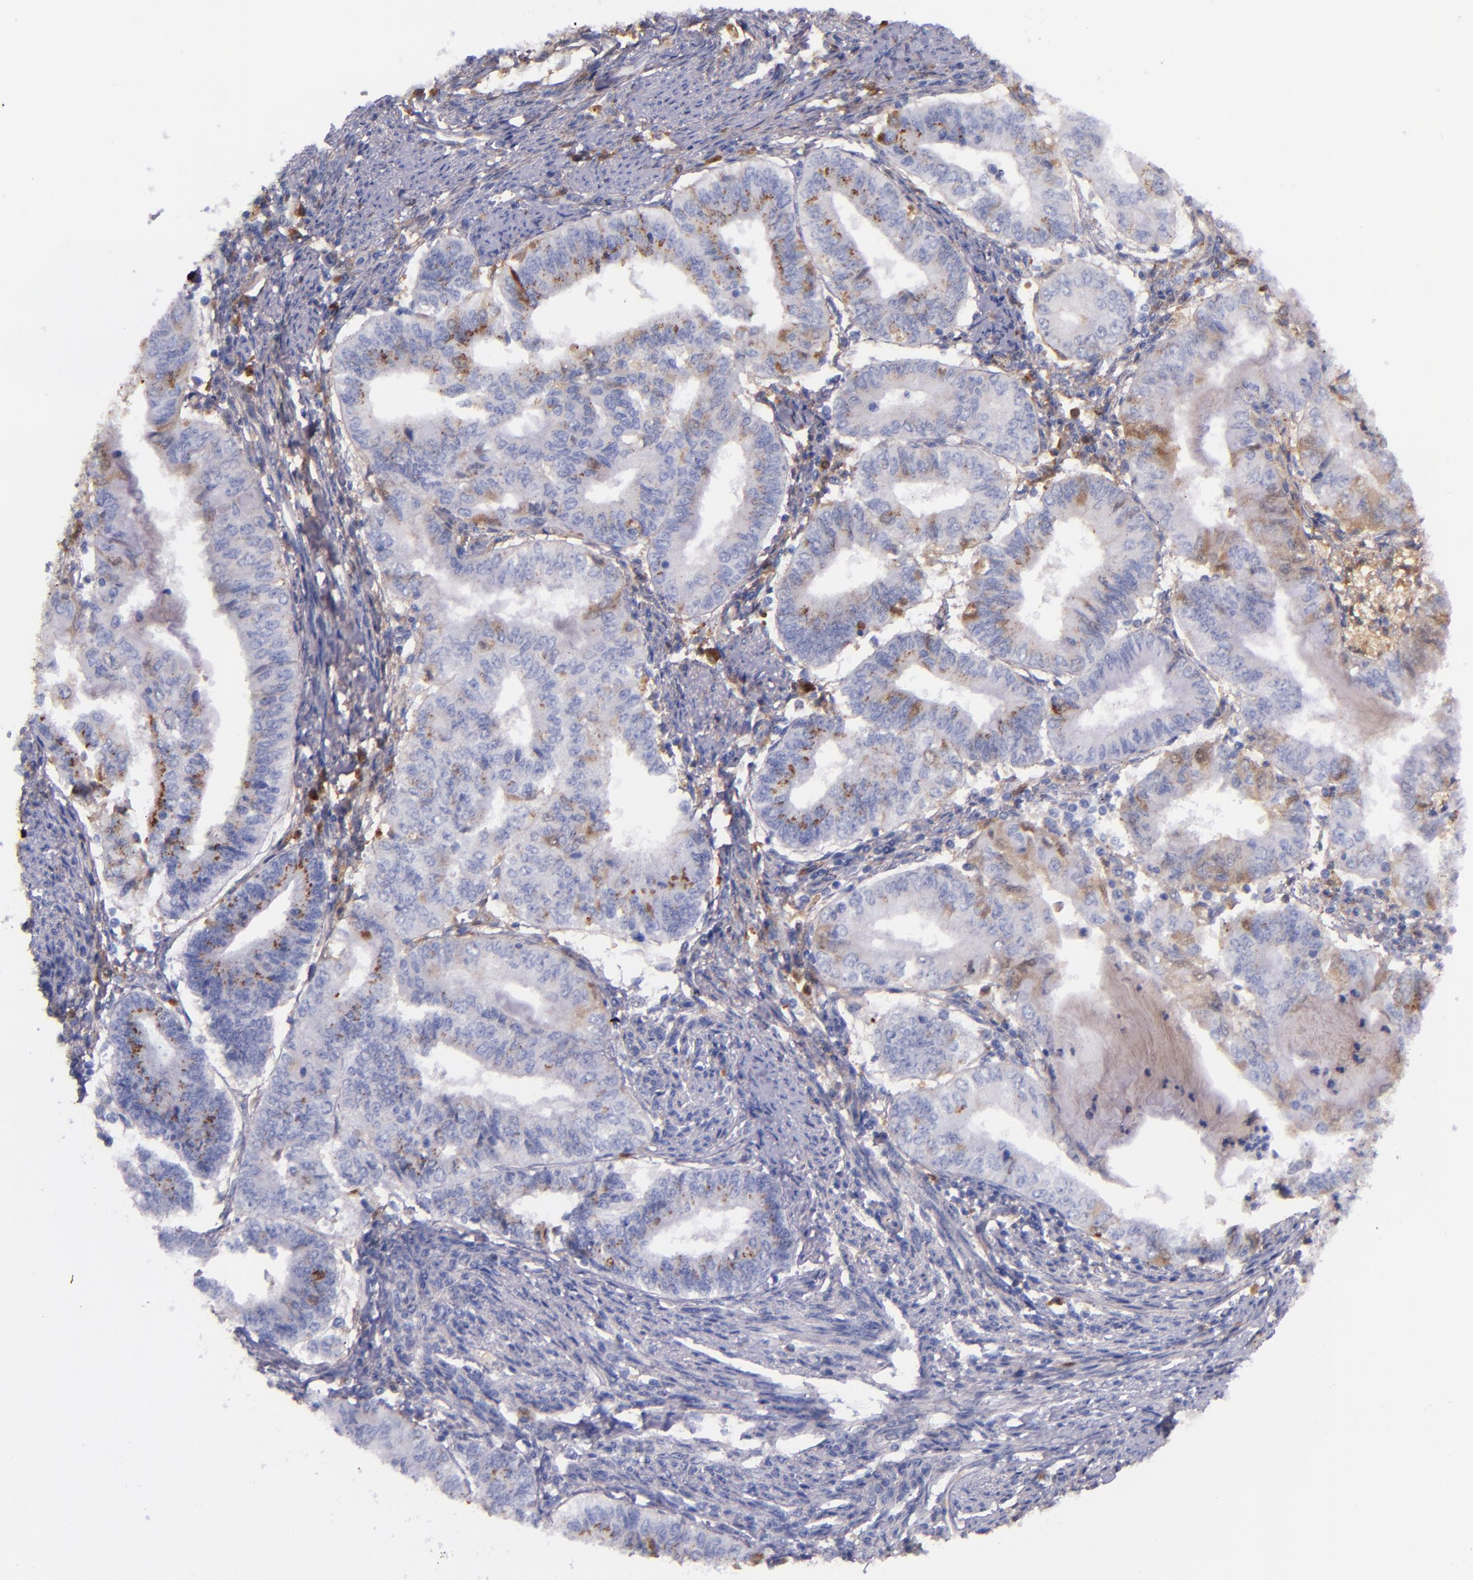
{"staining": {"intensity": "weak", "quantity": "25%-75%", "location": "cytoplasmic/membranous"}, "tissue": "endometrial cancer", "cell_type": "Tumor cells", "image_type": "cancer", "snomed": [{"axis": "morphology", "description": "Adenocarcinoma, NOS"}, {"axis": "topography", "description": "Endometrium"}], "caption": "Protein staining displays weak cytoplasmic/membranous staining in approximately 25%-75% of tumor cells in endometrial cancer (adenocarcinoma). (DAB (3,3'-diaminobenzidine) = brown stain, brightfield microscopy at high magnification).", "gene": "IVL", "patient": {"sex": "female", "age": 66}}